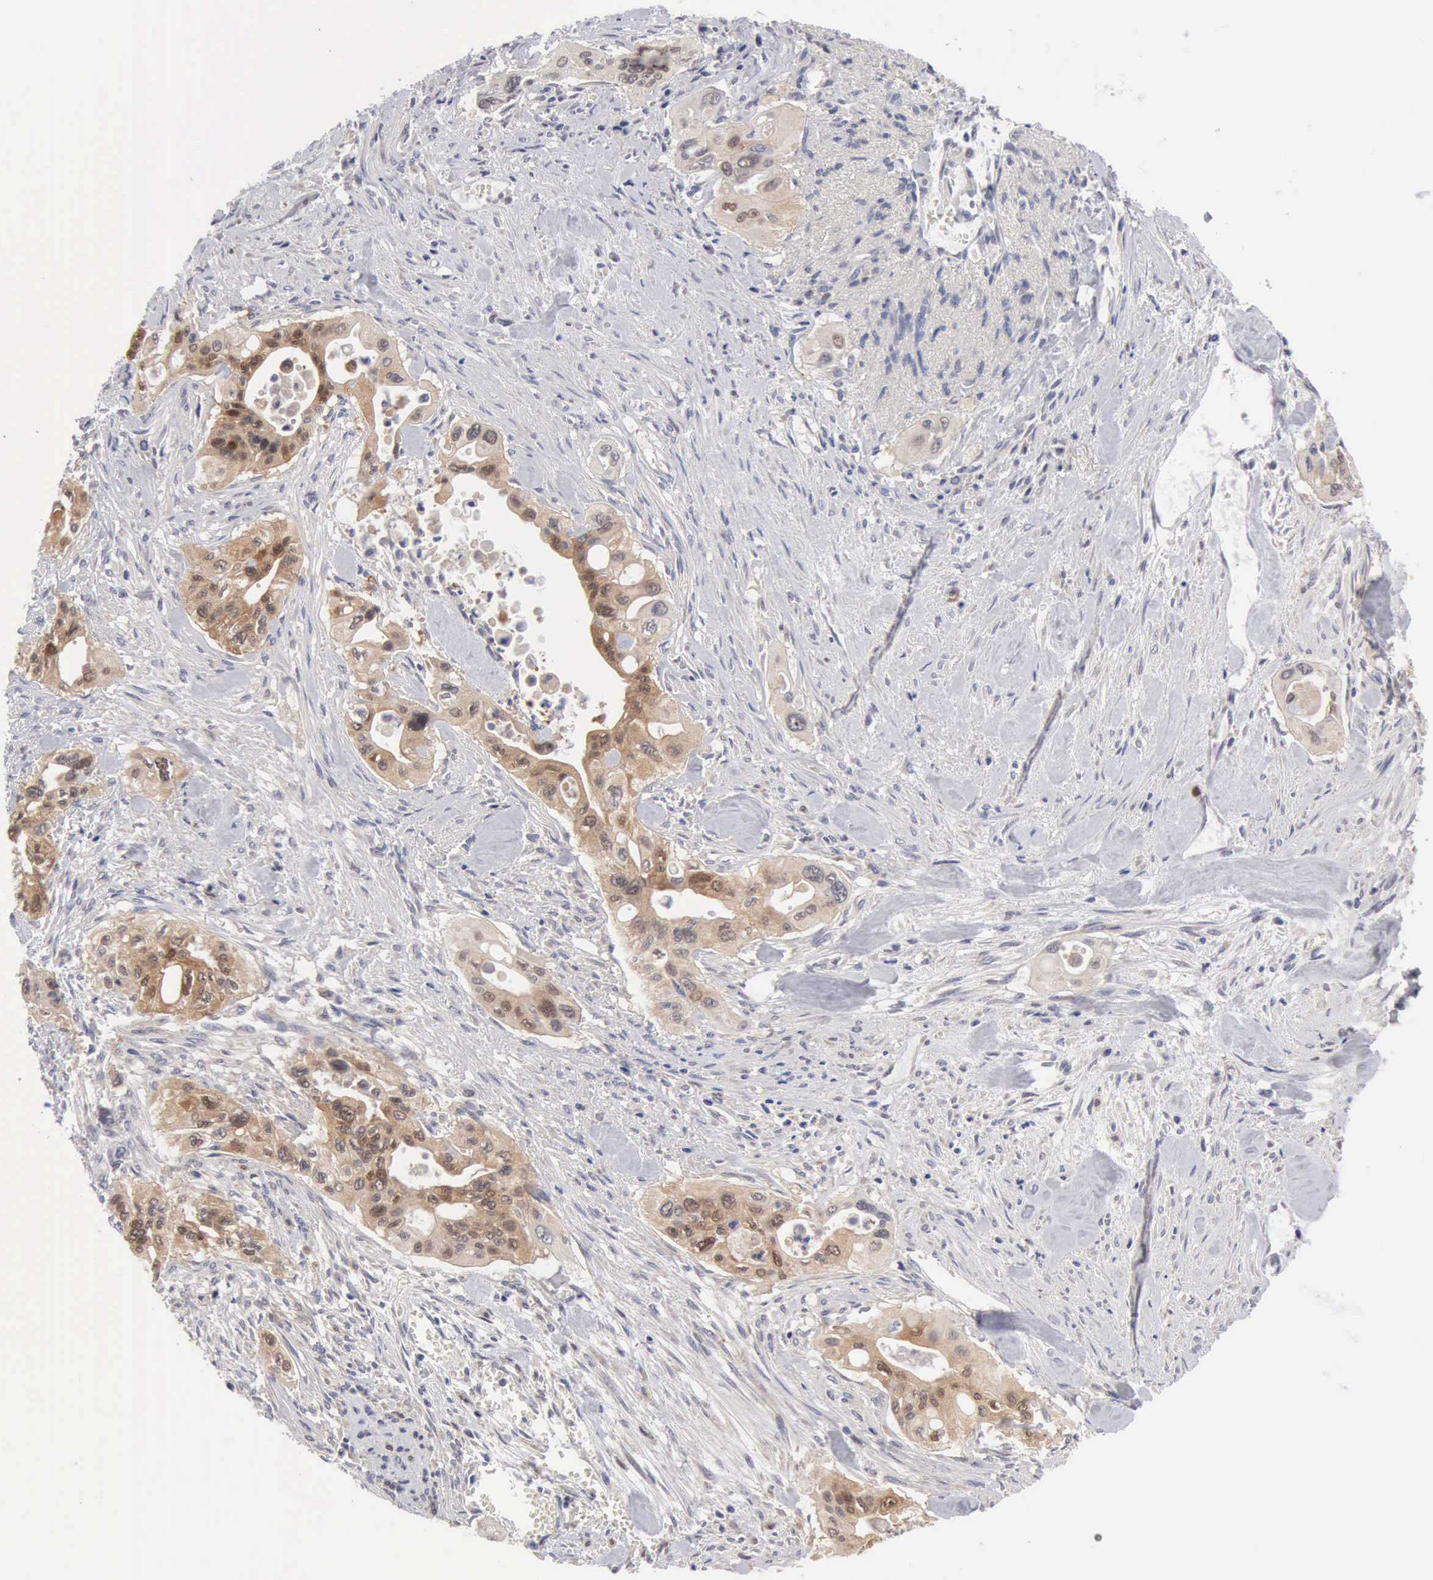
{"staining": {"intensity": "weak", "quantity": ">75%", "location": "cytoplasmic/membranous,nuclear"}, "tissue": "pancreatic cancer", "cell_type": "Tumor cells", "image_type": "cancer", "snomed": [{"axis": "morphology", "description": "Adenocarcinoma, NOS"}, {"axis": "topography", "description": "Pancreas"}], "caption": "A brown stain labels weak cytoplasmic/membranous and nuclear staining of a protein in pancreatic adenocarcinoma tumor cells.", "gene": "PTGR2", "patient": {"sex": "male", "age": 77}}